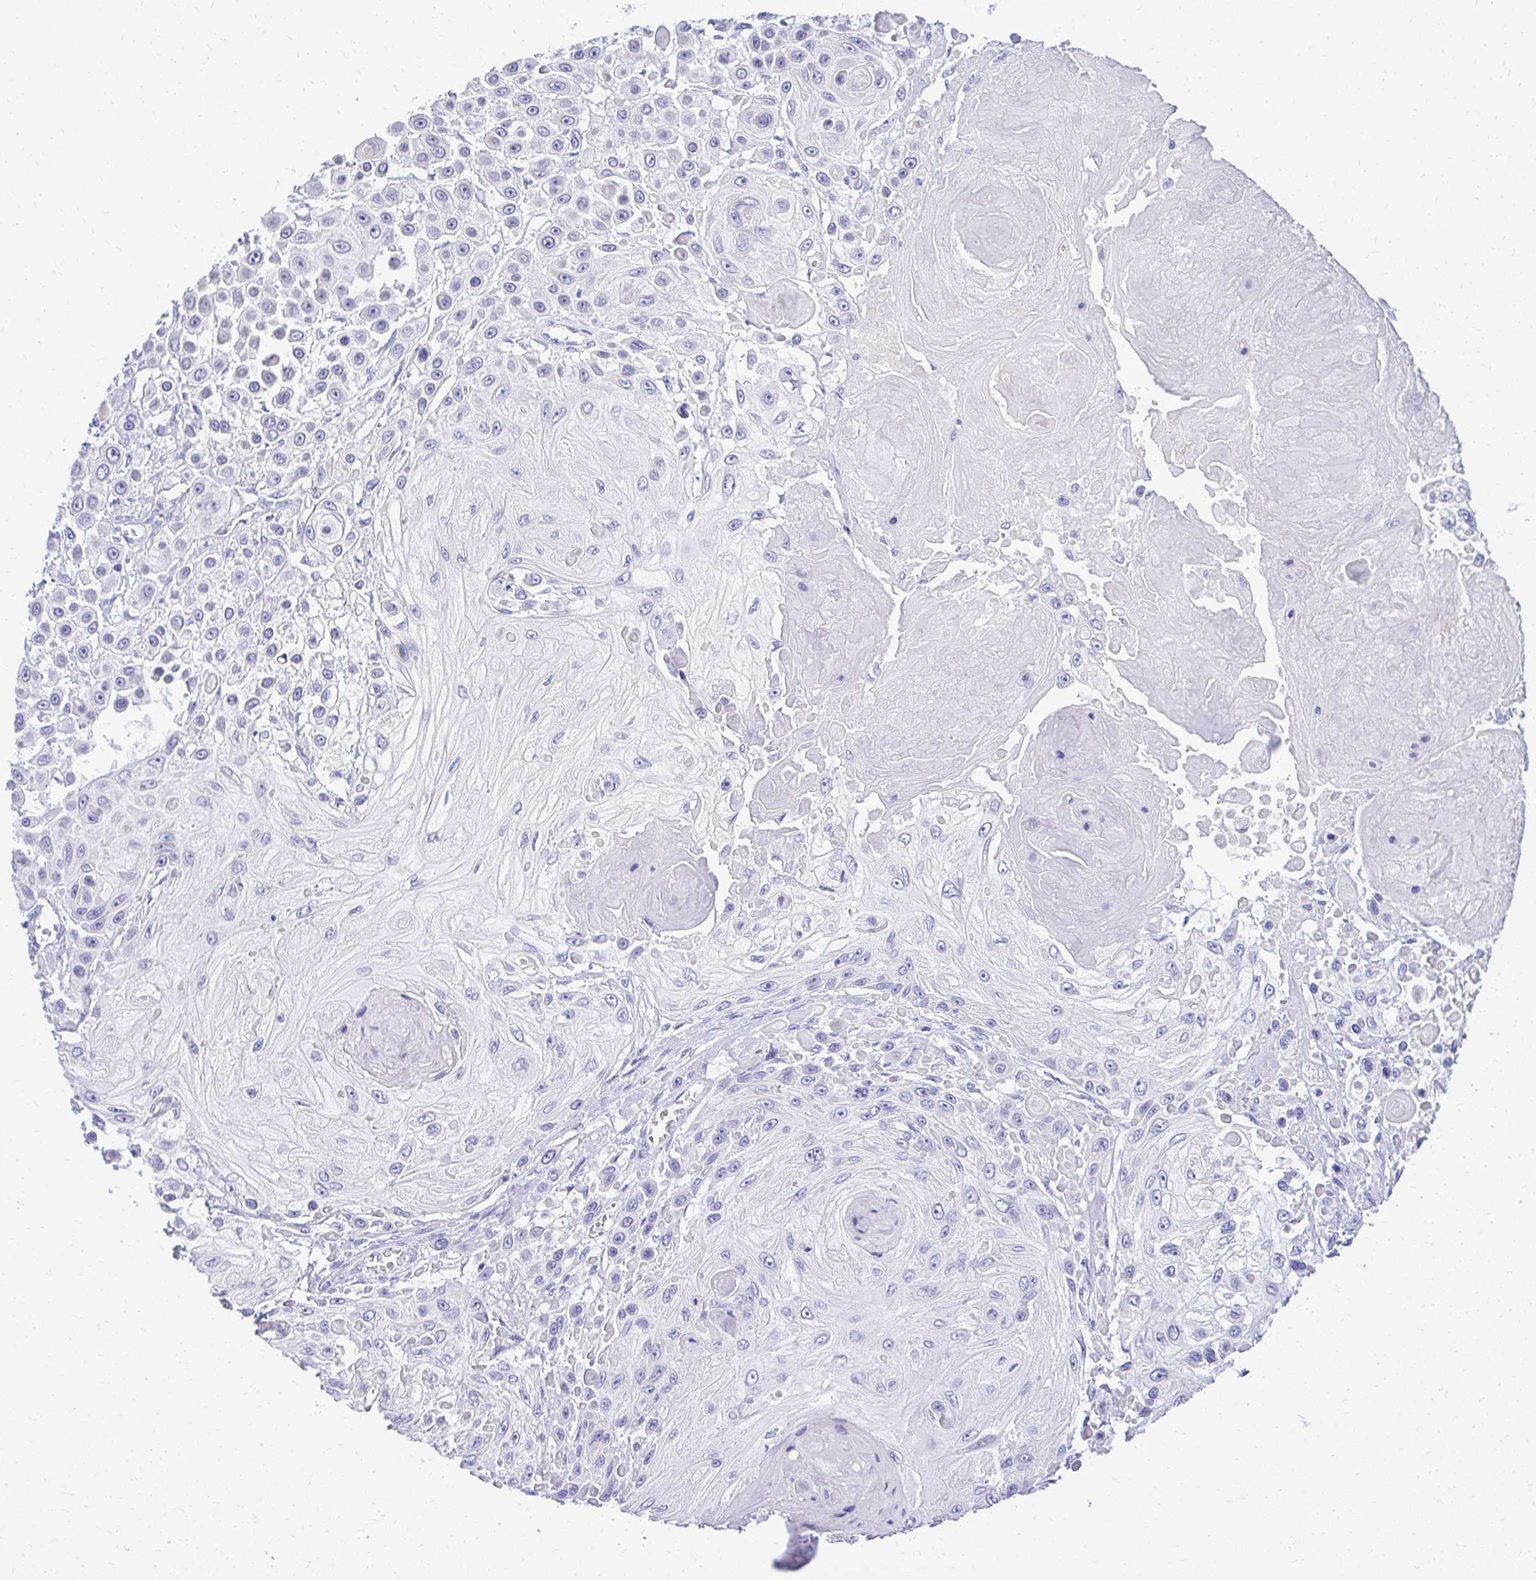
{"staining": {"intensity": "negative", "quantity": "none", "location": "none"}, "tissue": "skin cancer", "cell_type": "Tumor cells", "image_type": "cancer", "snomed": [{"axis": "morphology", "description": "Squamous cell carcinoma, NOS"}, {"axis": "topography", "description": "Skin"}], "caption": "Image shows no protein expression in tumor cells of skin squamous cell carcinoma tissue. (DAB immunohistochemistry (IHC) visualized using brightfield microscopy, high magnification).", "gene": "RALYL", "patient": {"sex": "male", "age": 67}}